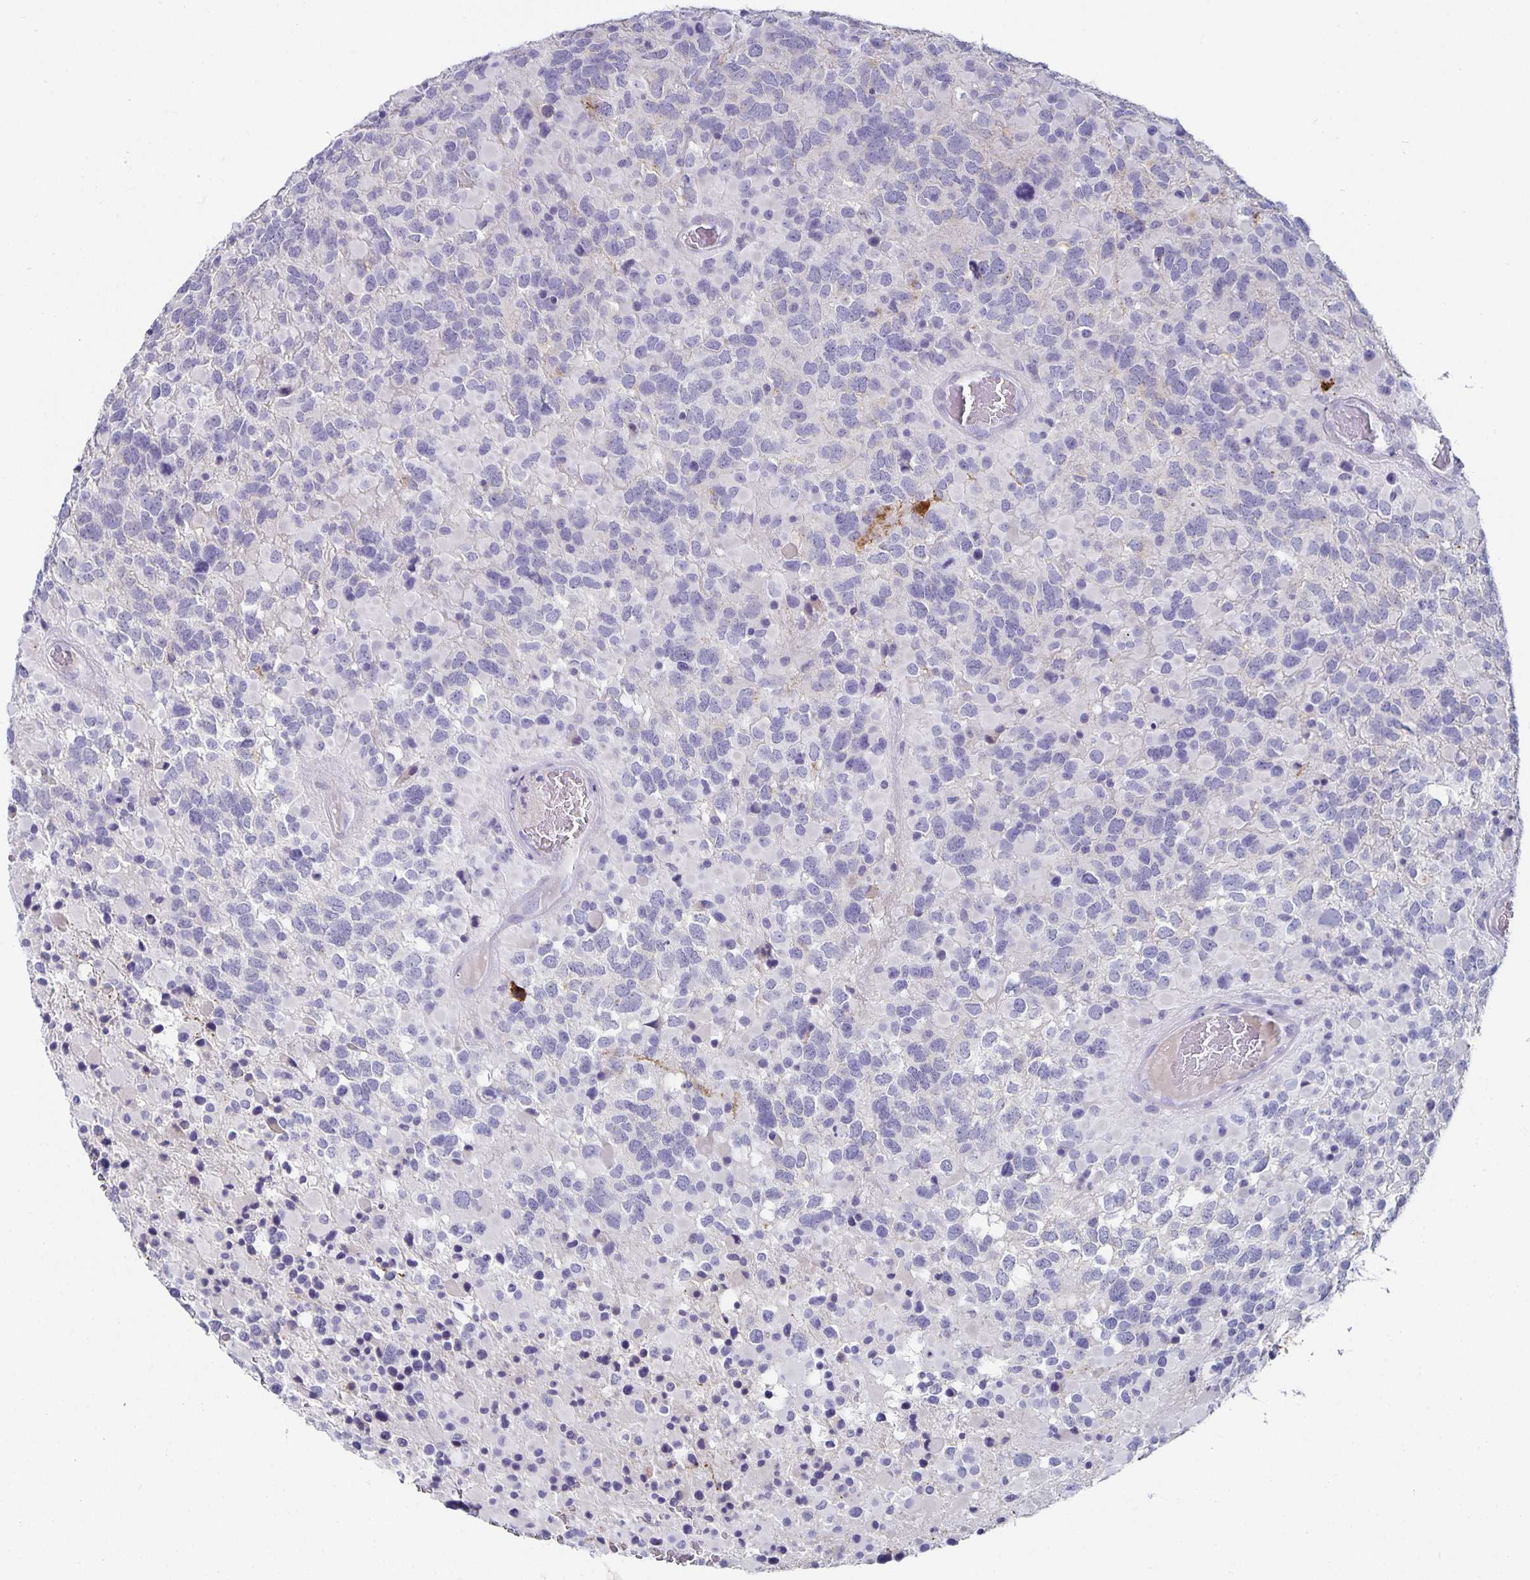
{"staining": {"intensity": "negative", "quantity": "none", "location": "none"}, "tissue": "glioma", "cell_type": "Tumor cells", "image_type": "cancer", "snomed": [{"axis": "morphology", "description": "Glioma, malignant, High grade"}, {"axis": "topography", "description": "Brain"}], "caption": "The immunohistochemistry histopathology image has no significant staining in tumor cells of glioma tissue.", "gene": "CHGA", "patient": {"sex": "female", "age": 40}}